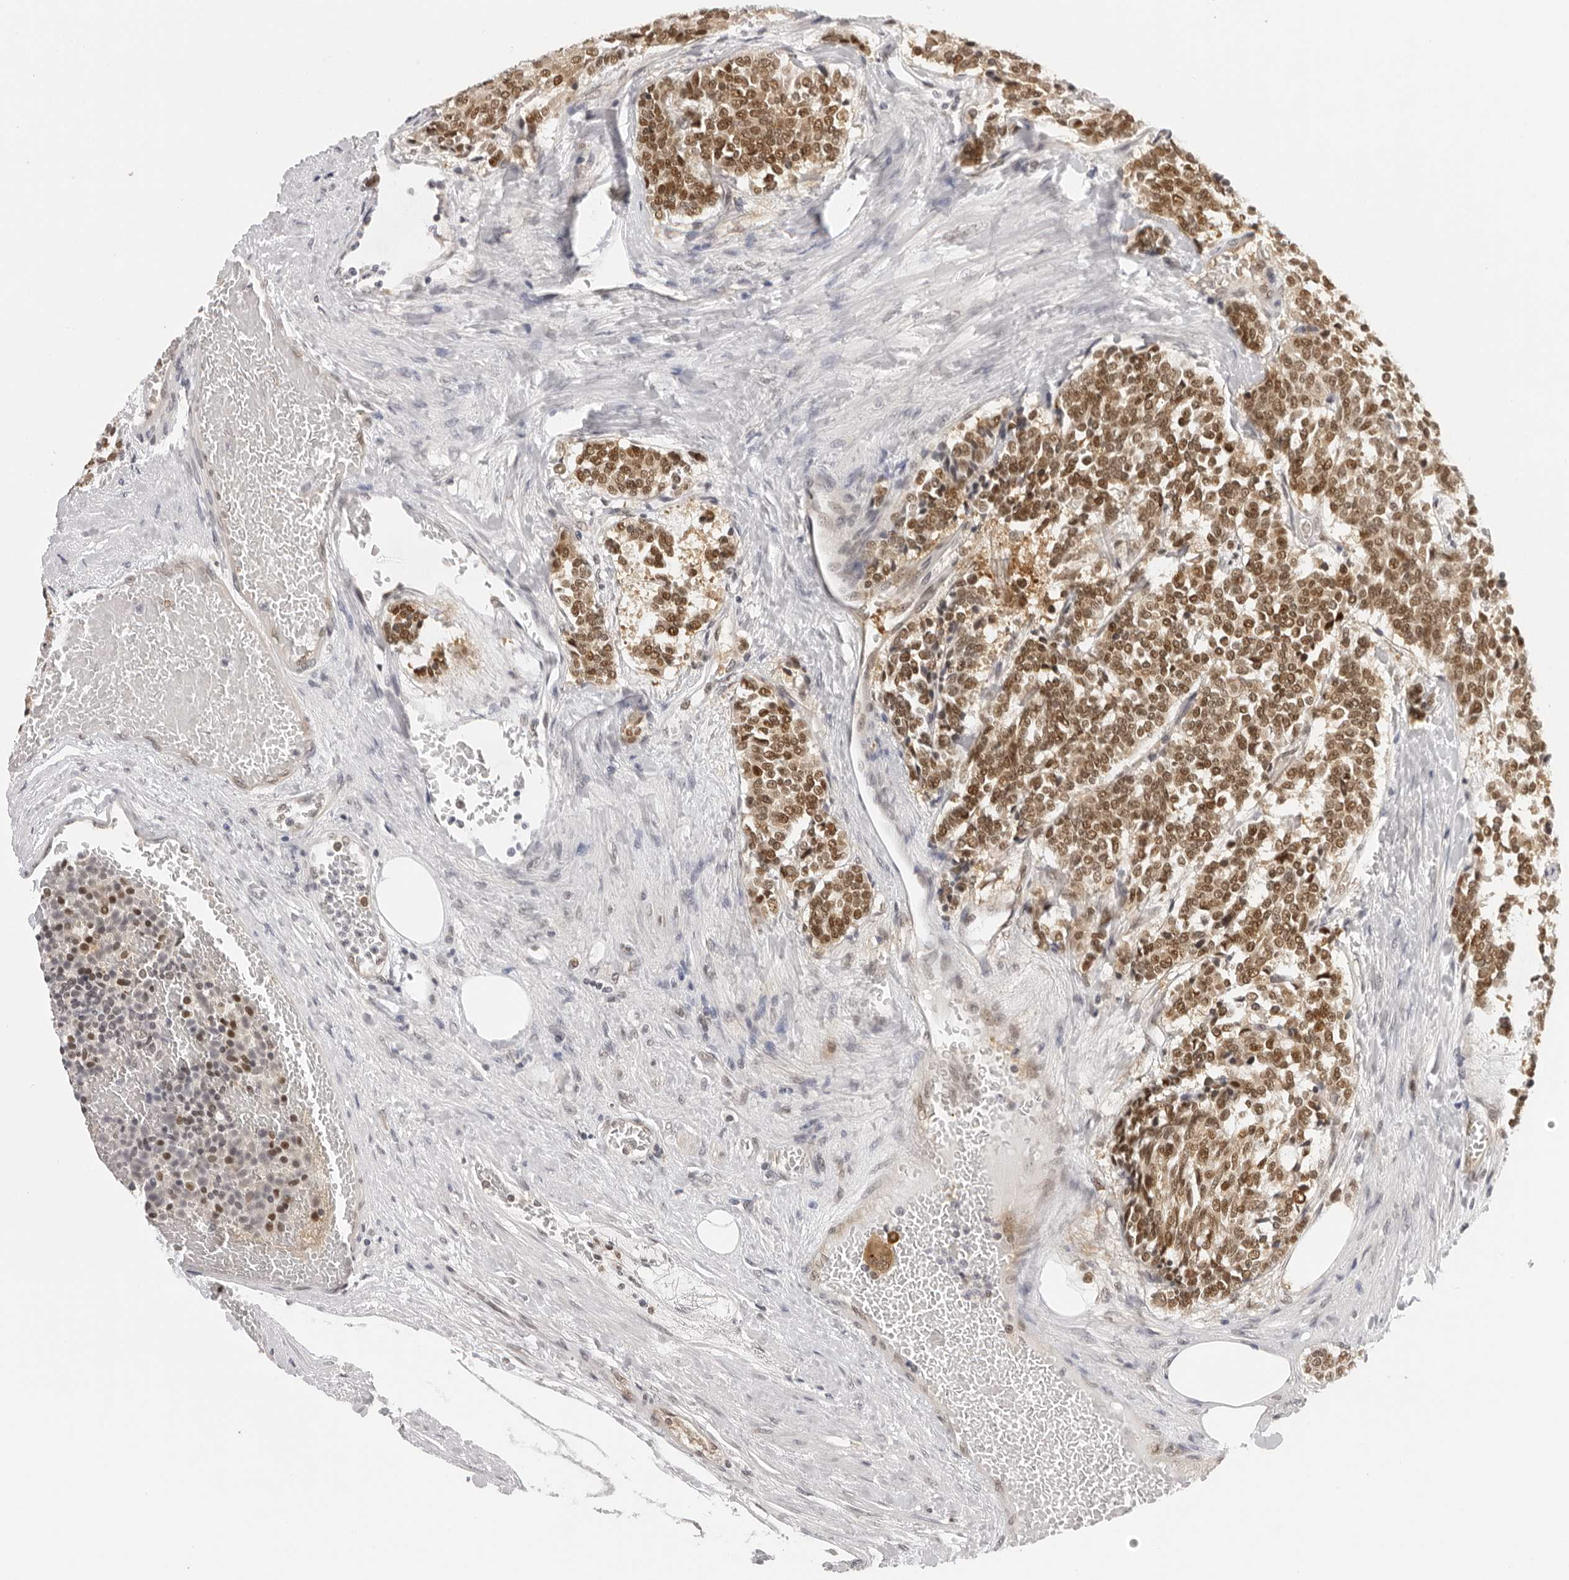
{"staining": {"intensity": "moderate", "quantity": ">75%", "location": "cytoplasmic/membranous,nuclear"}, "tissue": "carcinoid", "cell_type": "Tumor cells", "image_type": "cancer", "snomed": [{"axis": "morphology", "description": "Carcinoid, malignant, NOS"}, {"axis": "topography", "description": "Pancreas"}], "caption": "The immunohistochemical stain labels moderate cytoplasmic/membranous and nuclear expression in tumor cells of carcinoid tissue. The staining was performed using DAB (3,3'-diaminobenzidine) to visualize the protein expression in brown, while the nuclei were stained in blue with hematoxylin (Magnification: 20x).", "gene": "WDR77", "patient": {"sex": "female", "age": 54}}